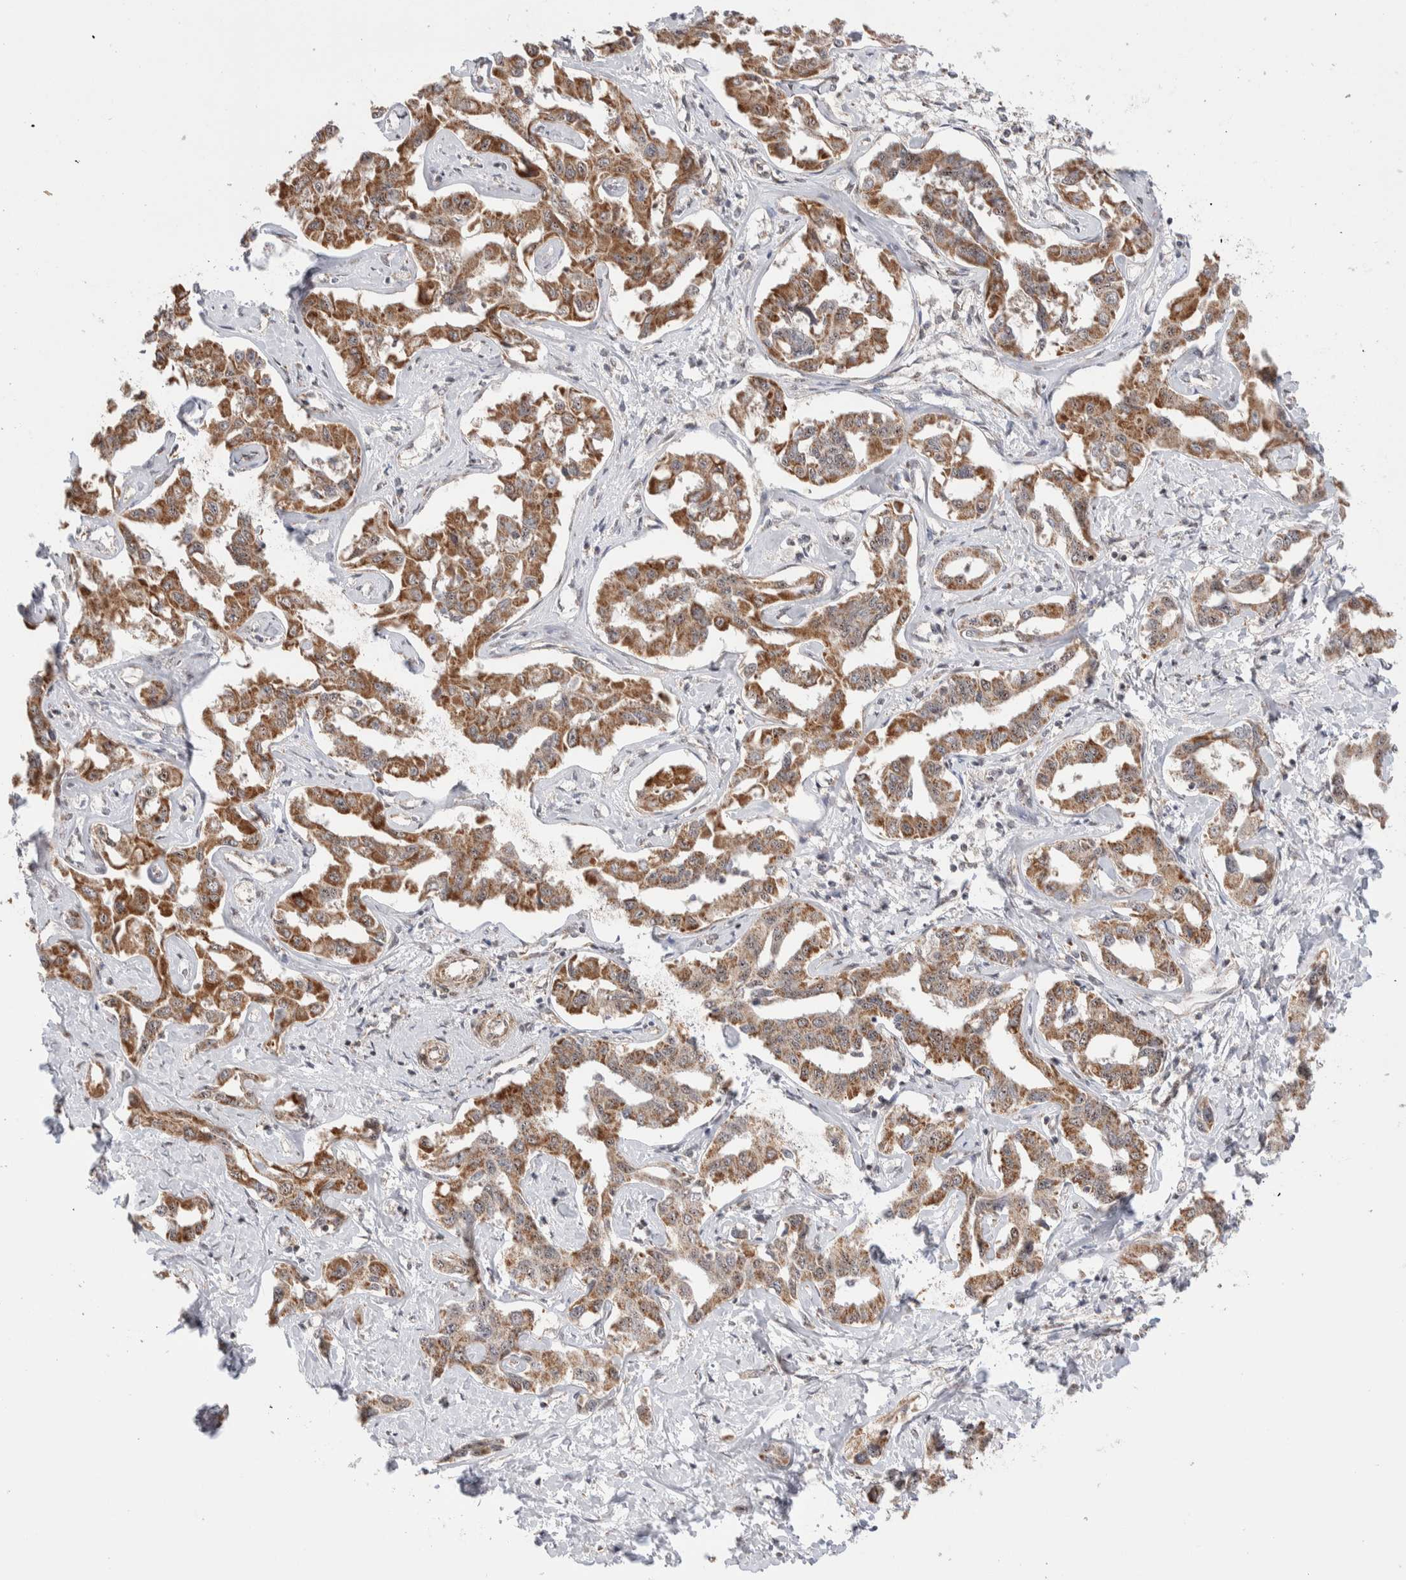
{"staining": {"intensity": "moderate", "quantity": ">75%", "location": "cytoplasmic/membranous"}, "tissue": "liver cancer", "cell_type": "Tumor cells", "image_type": "cancer", "snomed": [{"axis": "morphology", "description": "Cholangiocarcinoma"}, {"axis": "topography", "description": "Liver"}], "caption": "Tumor cells demonstrate moderate cytoplasmic/membranous expression in approximately >75% of cells in liver cholangiocarcinoma. (brown staining indicates protein expression, while blue staining denotes nuclei).", "gene": "ZNF695", "patient": {"sex": "male", "age": 59}}